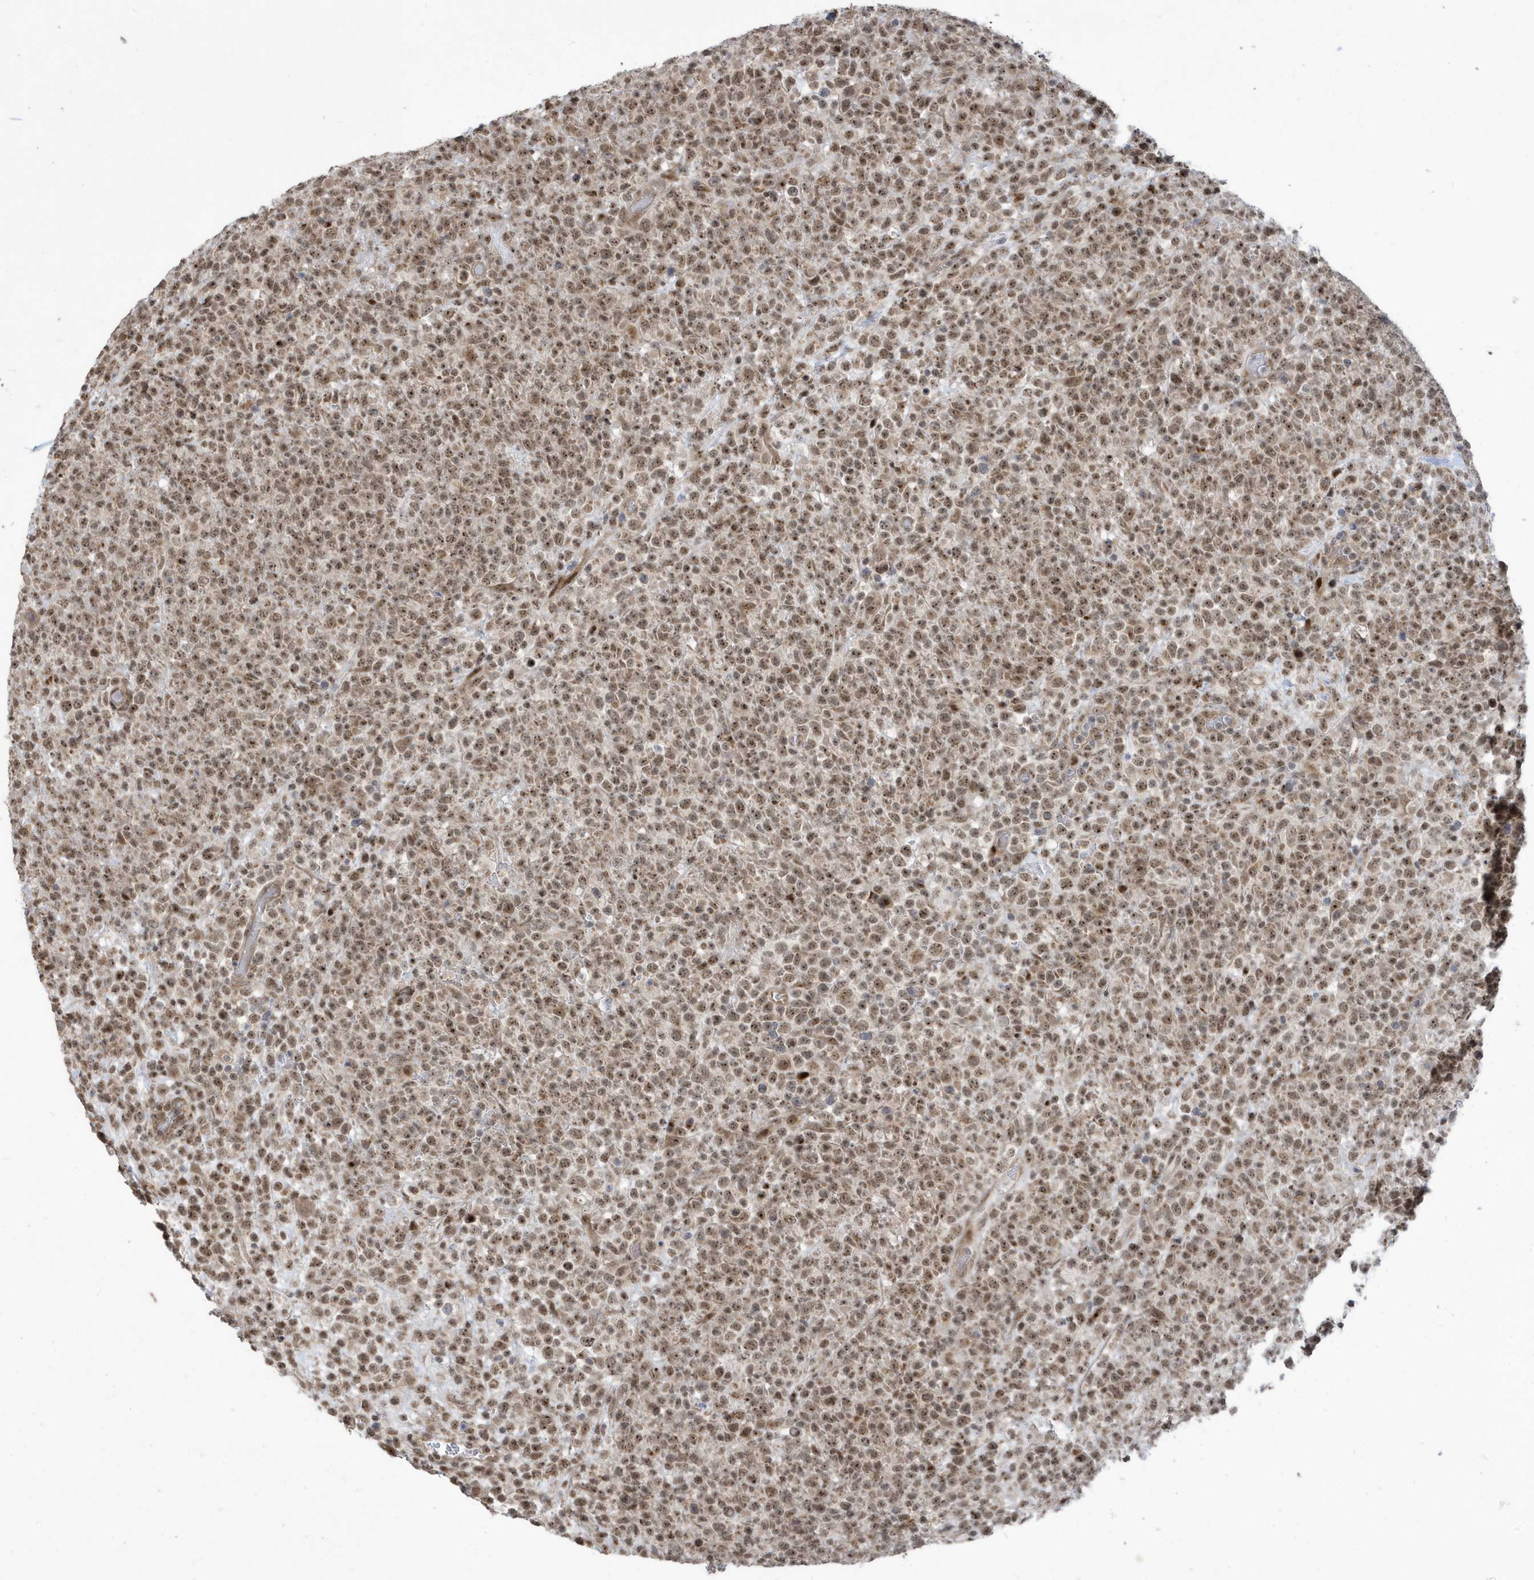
{"staining": {"intensity": "moderate", "quantity": ">75%", "location": "nuclear"}, "tissue": "lymphoma", "cell_type": "Tumor cells", "image_type": "cancer", "snomed": [{"axis": "morphology", "description": "Malignant lymphoma, non-Hodgkin's type, High grade"}, {"axis": "topography", "description": "Colon"}], "caption": "Immunohistochemistry of lymphoma shows medium levels of moderate nuclear staining in approximately >75% of tumor cells.", "gene": "FAM9B", "patient": {"sex": "female", "age": 53}}